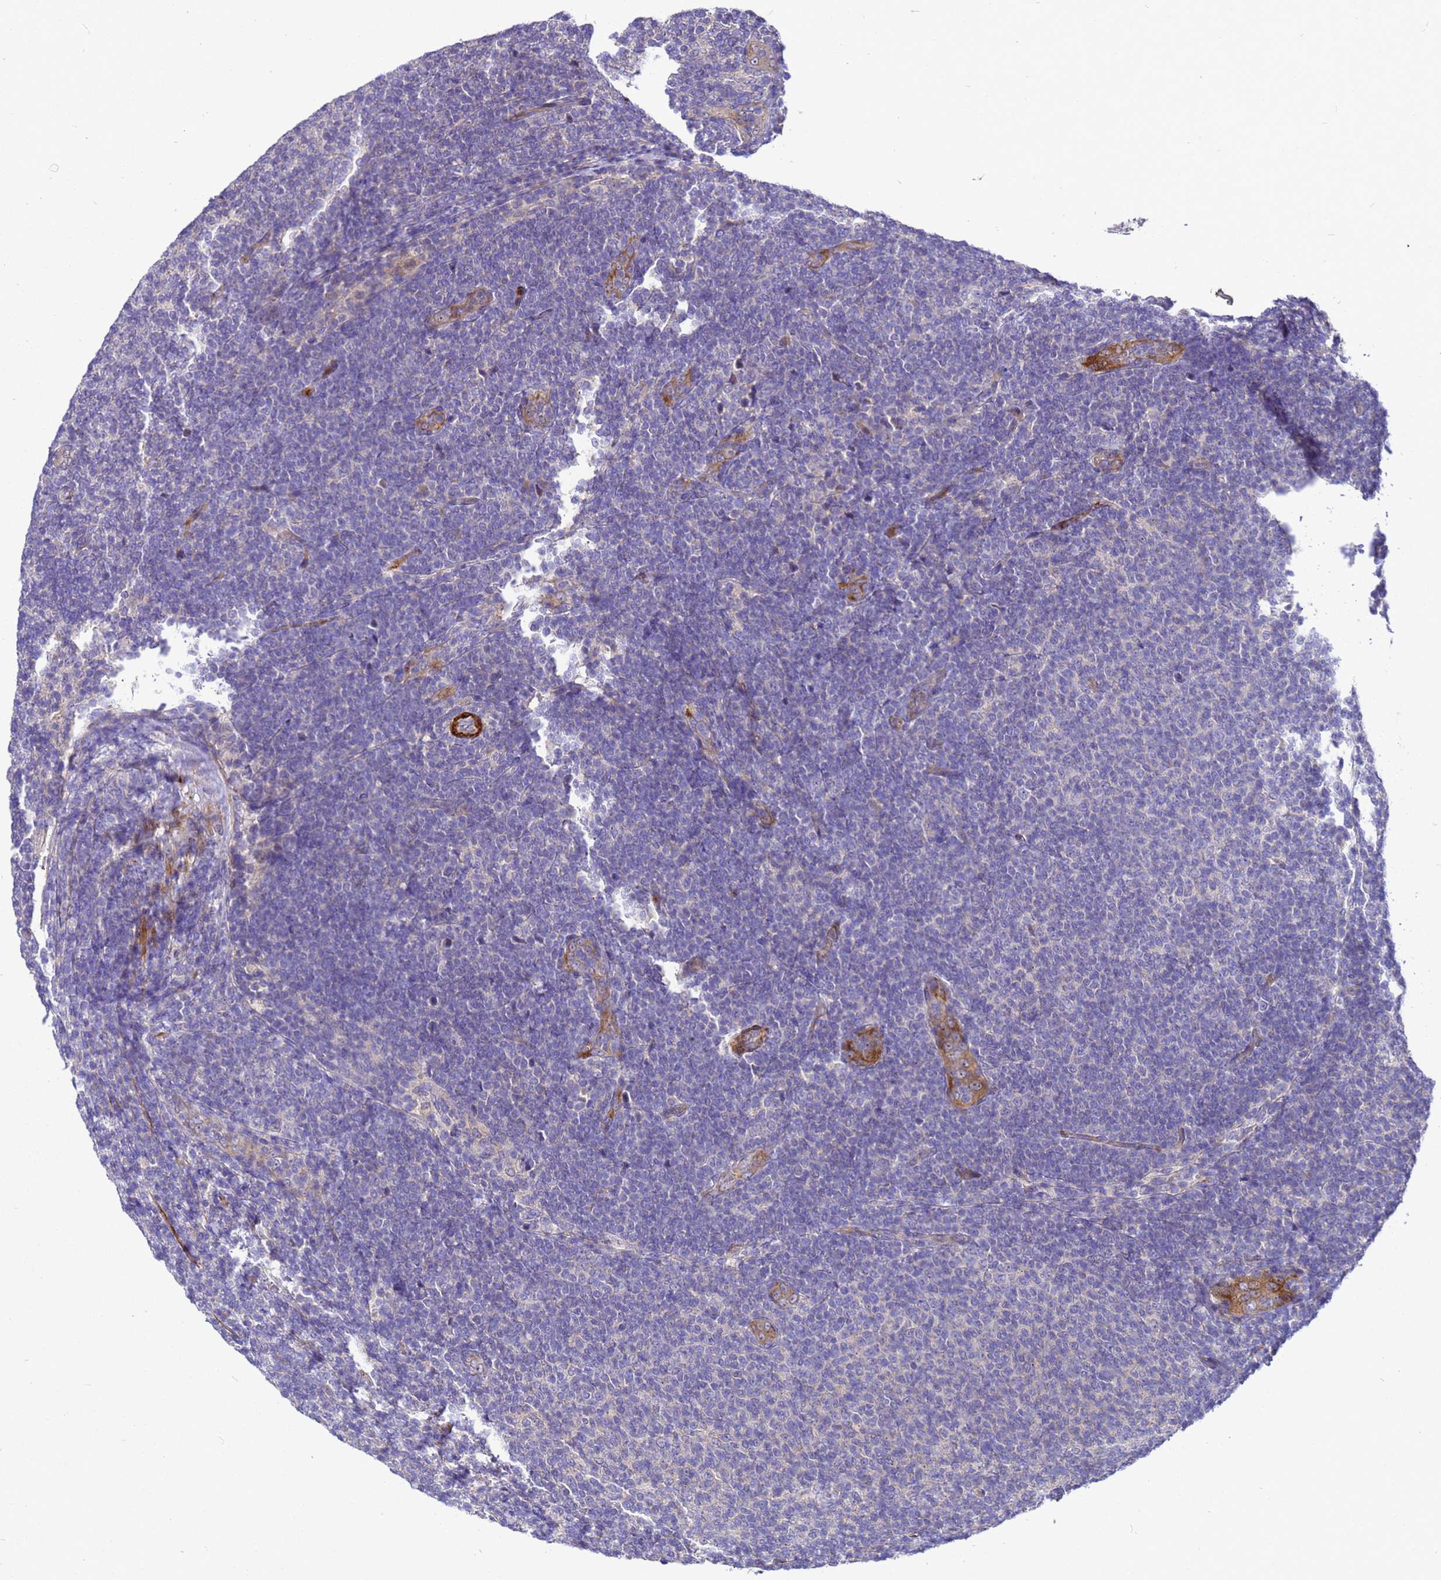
{"staining": {"intensity": "negative", "quantity": "none", "location": "none"}, "tissue": "lymphoma", "cell_type": "Tumor cells", "image_type": "cancer", "snomed": [{"axis": "morphology", "description": "Malignant lymphoma, non-Hodgkin's type, Low grade"}, {"axis": "topography", "description": "Lymph node"}], "caption": "DAB immunohistochemical staining of human lymphoma demonstrates no significant staining in tumor cells. The staining is performed using DAB (3,3'-diaminobenzidine) brown chromogen with nuclei counter-stained in using hematoxylin.", "gene": "POP7", "patient": {"sex": "male", "age": 66}}